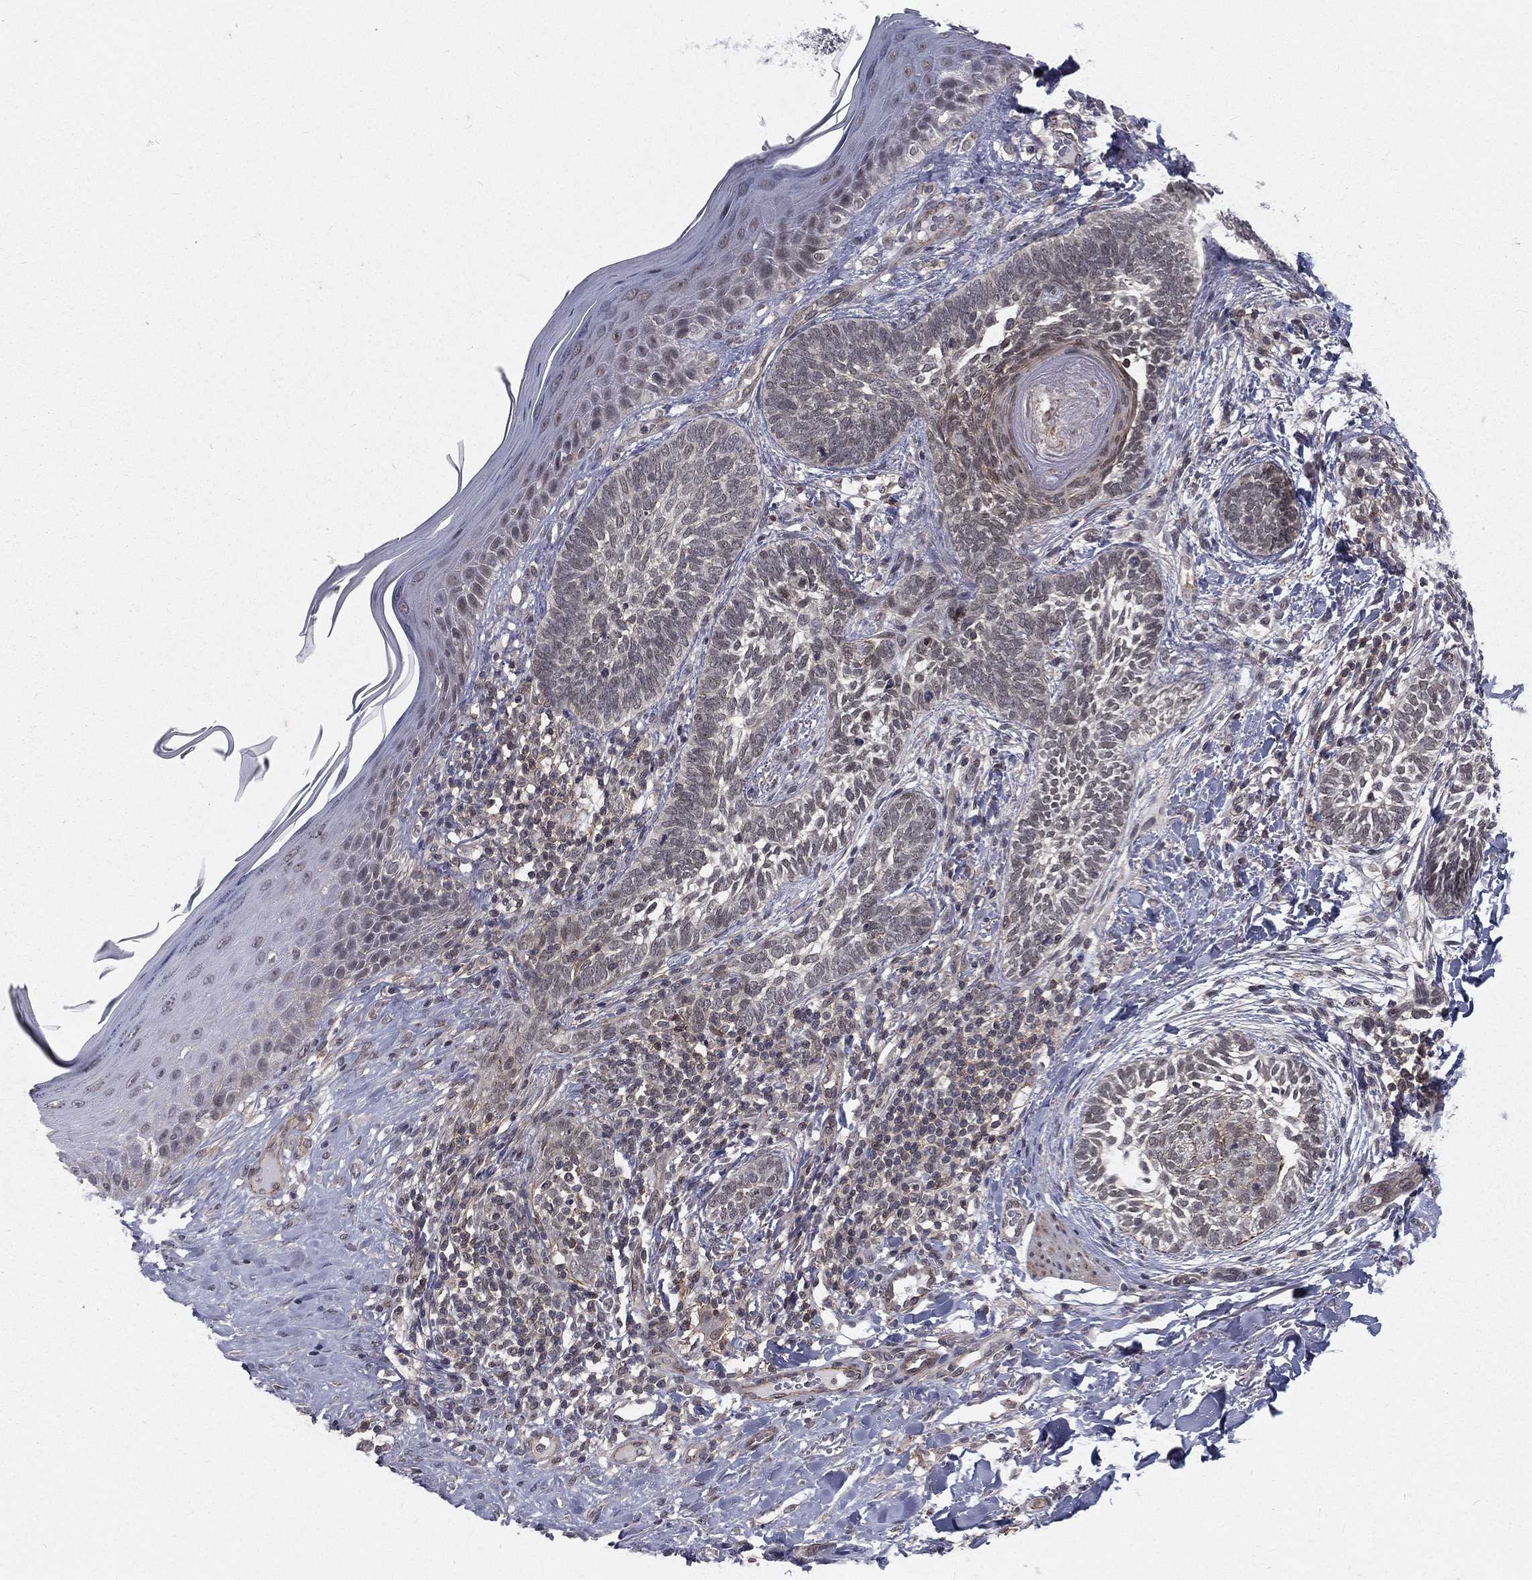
{"staining": {"intensity": "negative", "quantity": "none", "location": "none"}, "tissue": "skin cancer", "cell_type": "Tumor cells", "image_type": "cancer", "snomed": [{"axis": "morphology", "description": "Normal tissue, NOS"}, {"axis": "morphology", "description": "Basal cell carcinoma"}, {"axis": "topography", "description": "Skin"}], "caption": "IHC photomicrograph of human skin cancer (basal cell carcinoma) stained for a protein (brown), which exhibits no expression in tumor cells.", "gene": "MORC2", "patient": {"sex": "male", "age": 46}}